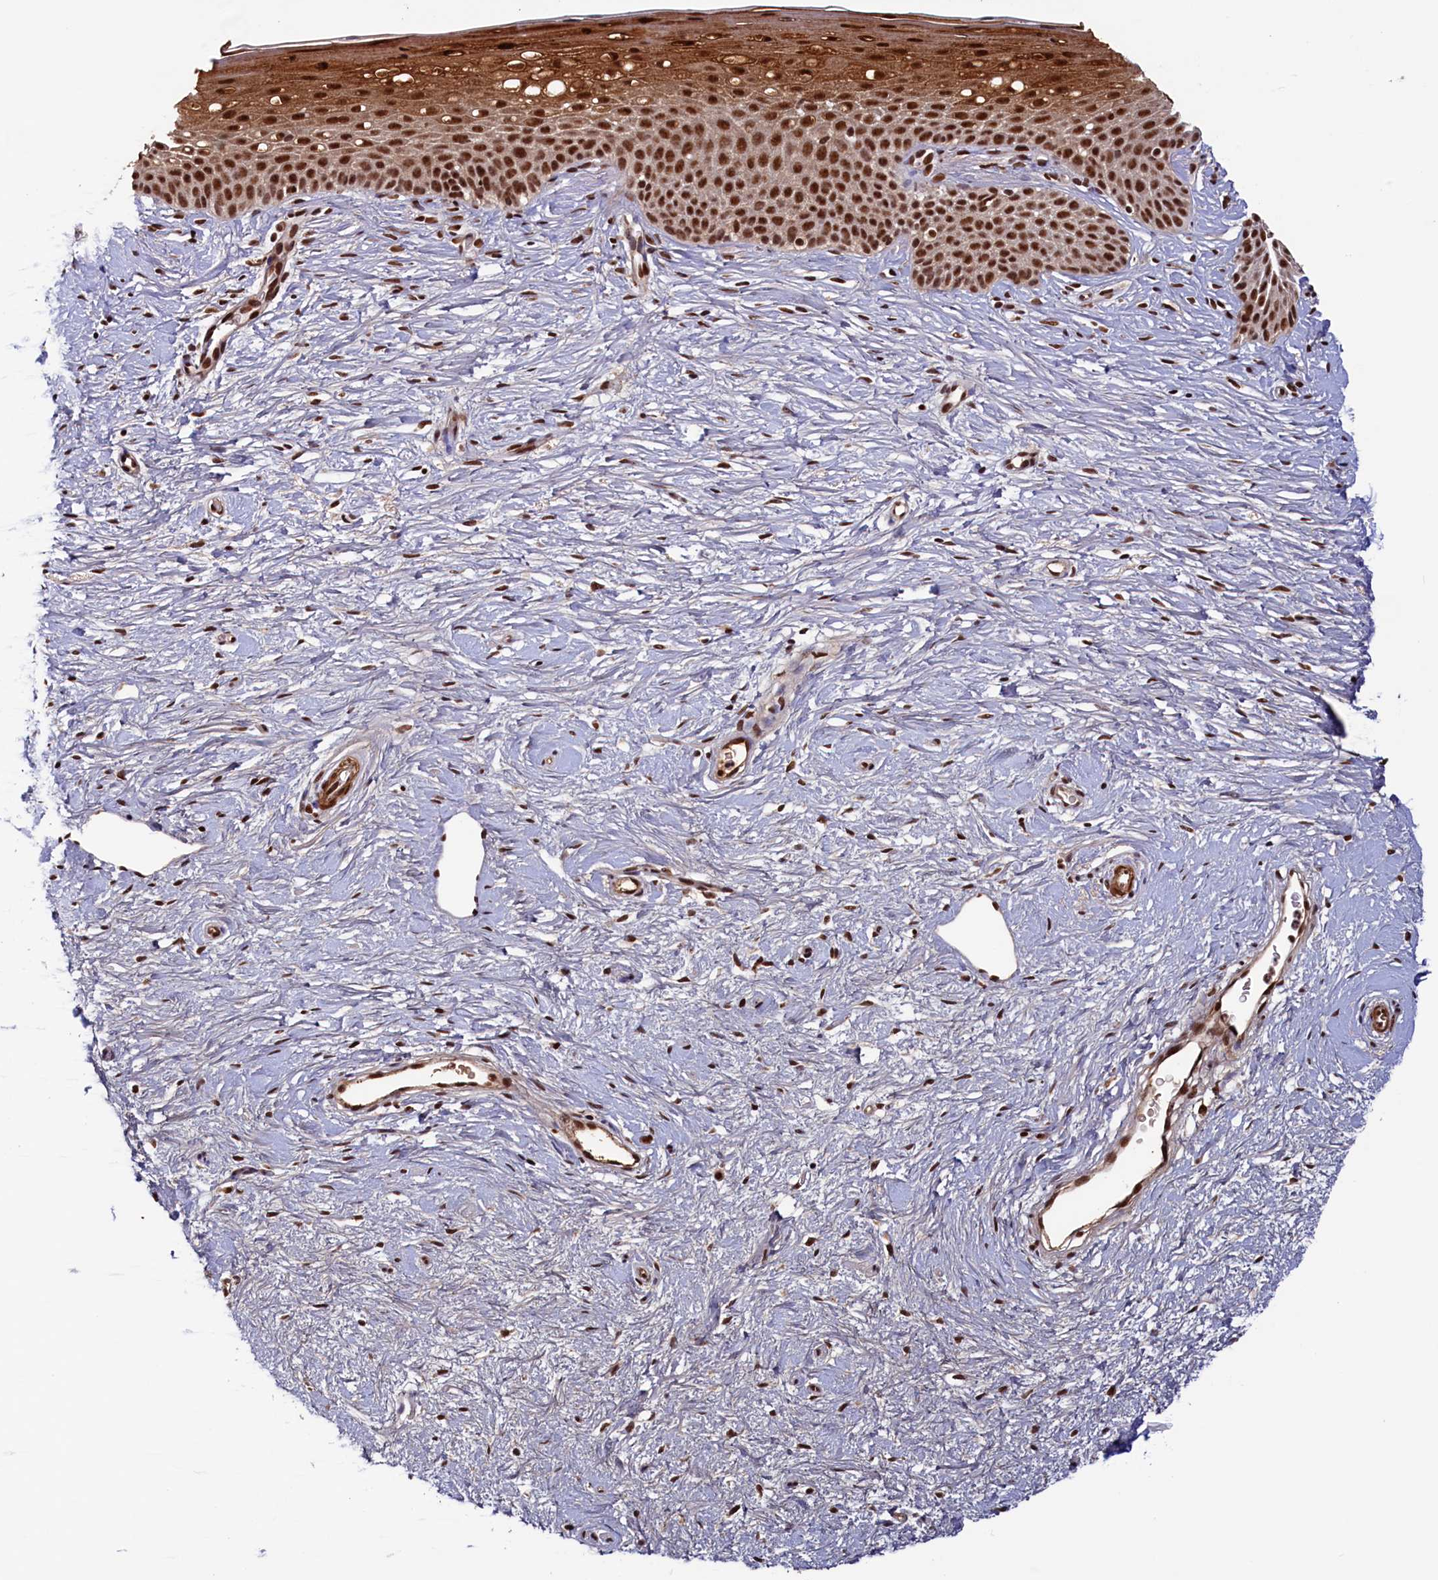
{"staining": {"intensity": "strong", "quantity": ">75%", "location": "nuclear"}, "tissue": "cervix", "cell_type": "Glandular cells", "image_type": "normal", "snomed": [{"axis": "morphology", "description": "Normal tissue, NOS"}, {"axis": "topography", "description": "Cervix"}], "caption": "Protein staining of unremarkable cervix displays strong nuclear positivity in about >75% of glandular cells. (DAB IHC, brown staining for protein, blue staining for nuclei).", "gene": "ZC3H18", "patient": {"sex": "female", "age": 57}}